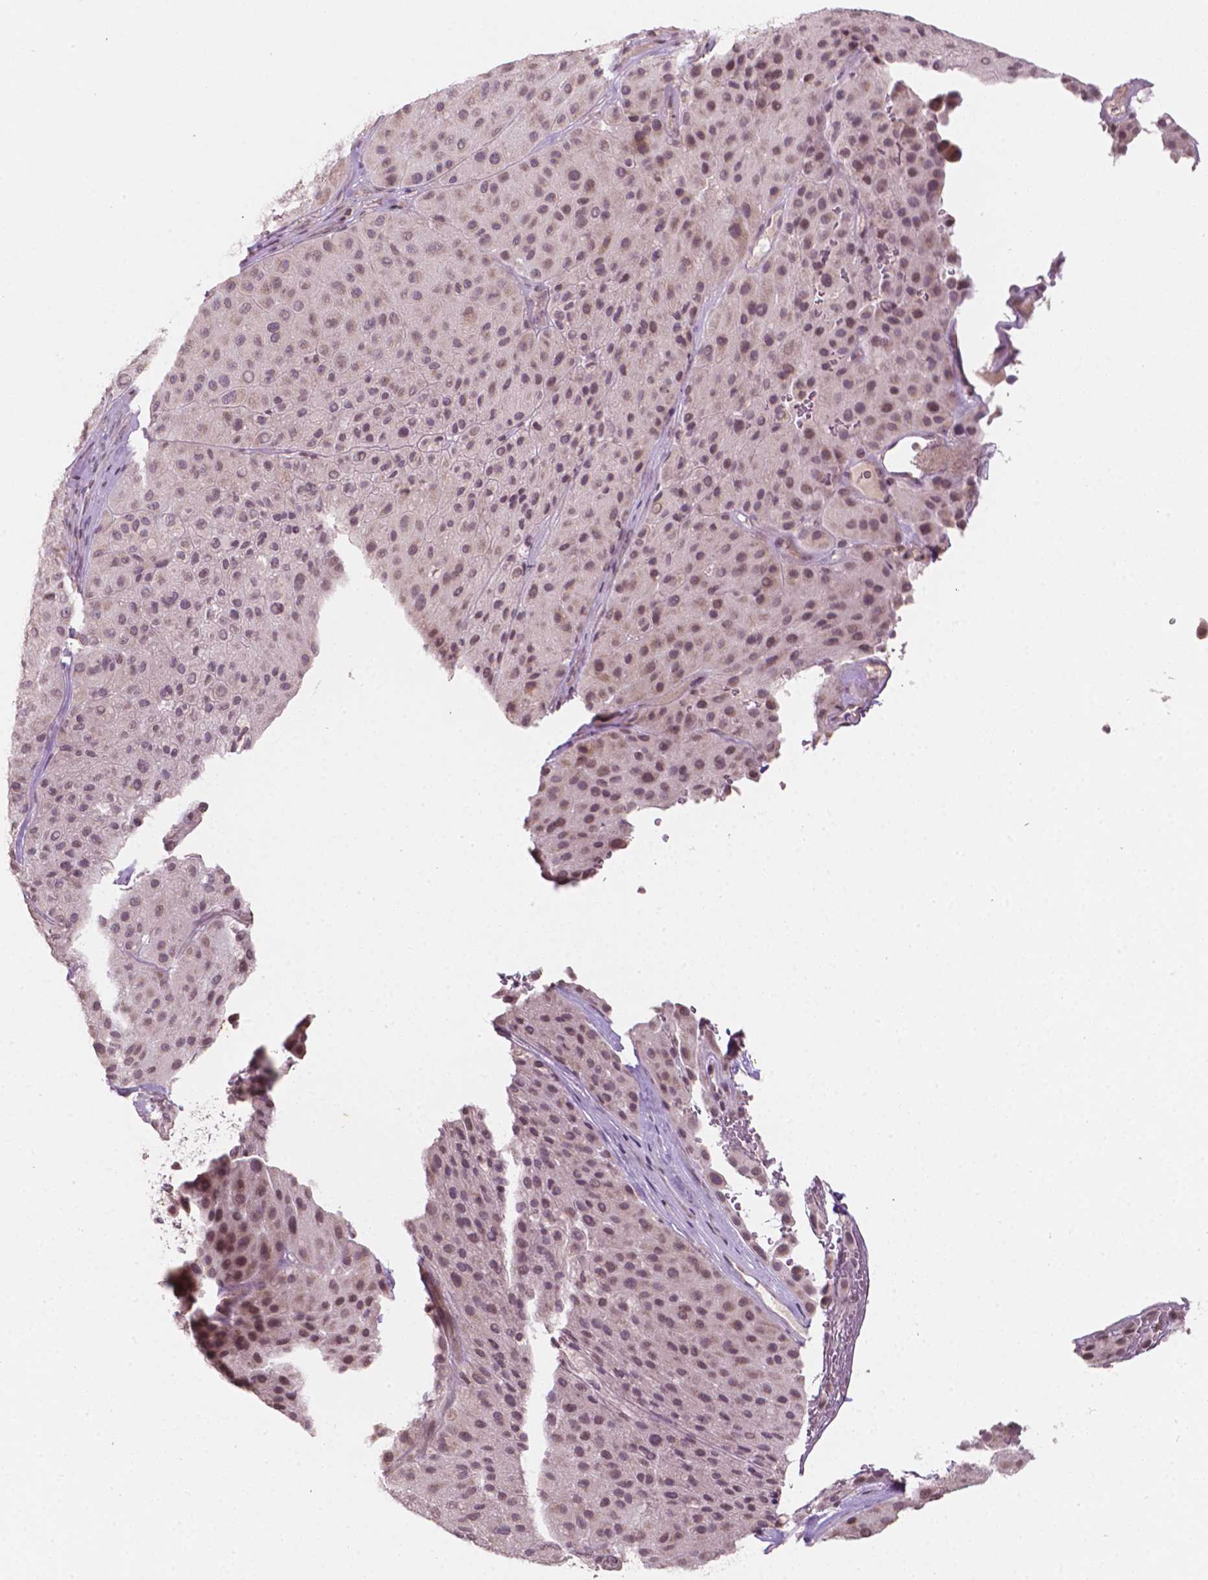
{"staining": {"intensity": "negative", "quantity": "none", "location": "none"}, "tissue": "melanoma", "cell_type": "Tumor cells", "image_type": "cancer", "snomed": [{"axis": "morphology", "description": "Malignant melanoma, Metastatic site"}, {"axis": "topography", "description": "Smooth muscle"}], "caption": "Photomicrograph shows no protein staining in tumor cells of malignant melanoma (metastatic site) tissue.", "gene": "NOS1AP", "patient": {"sex": "male", "age": 41}}